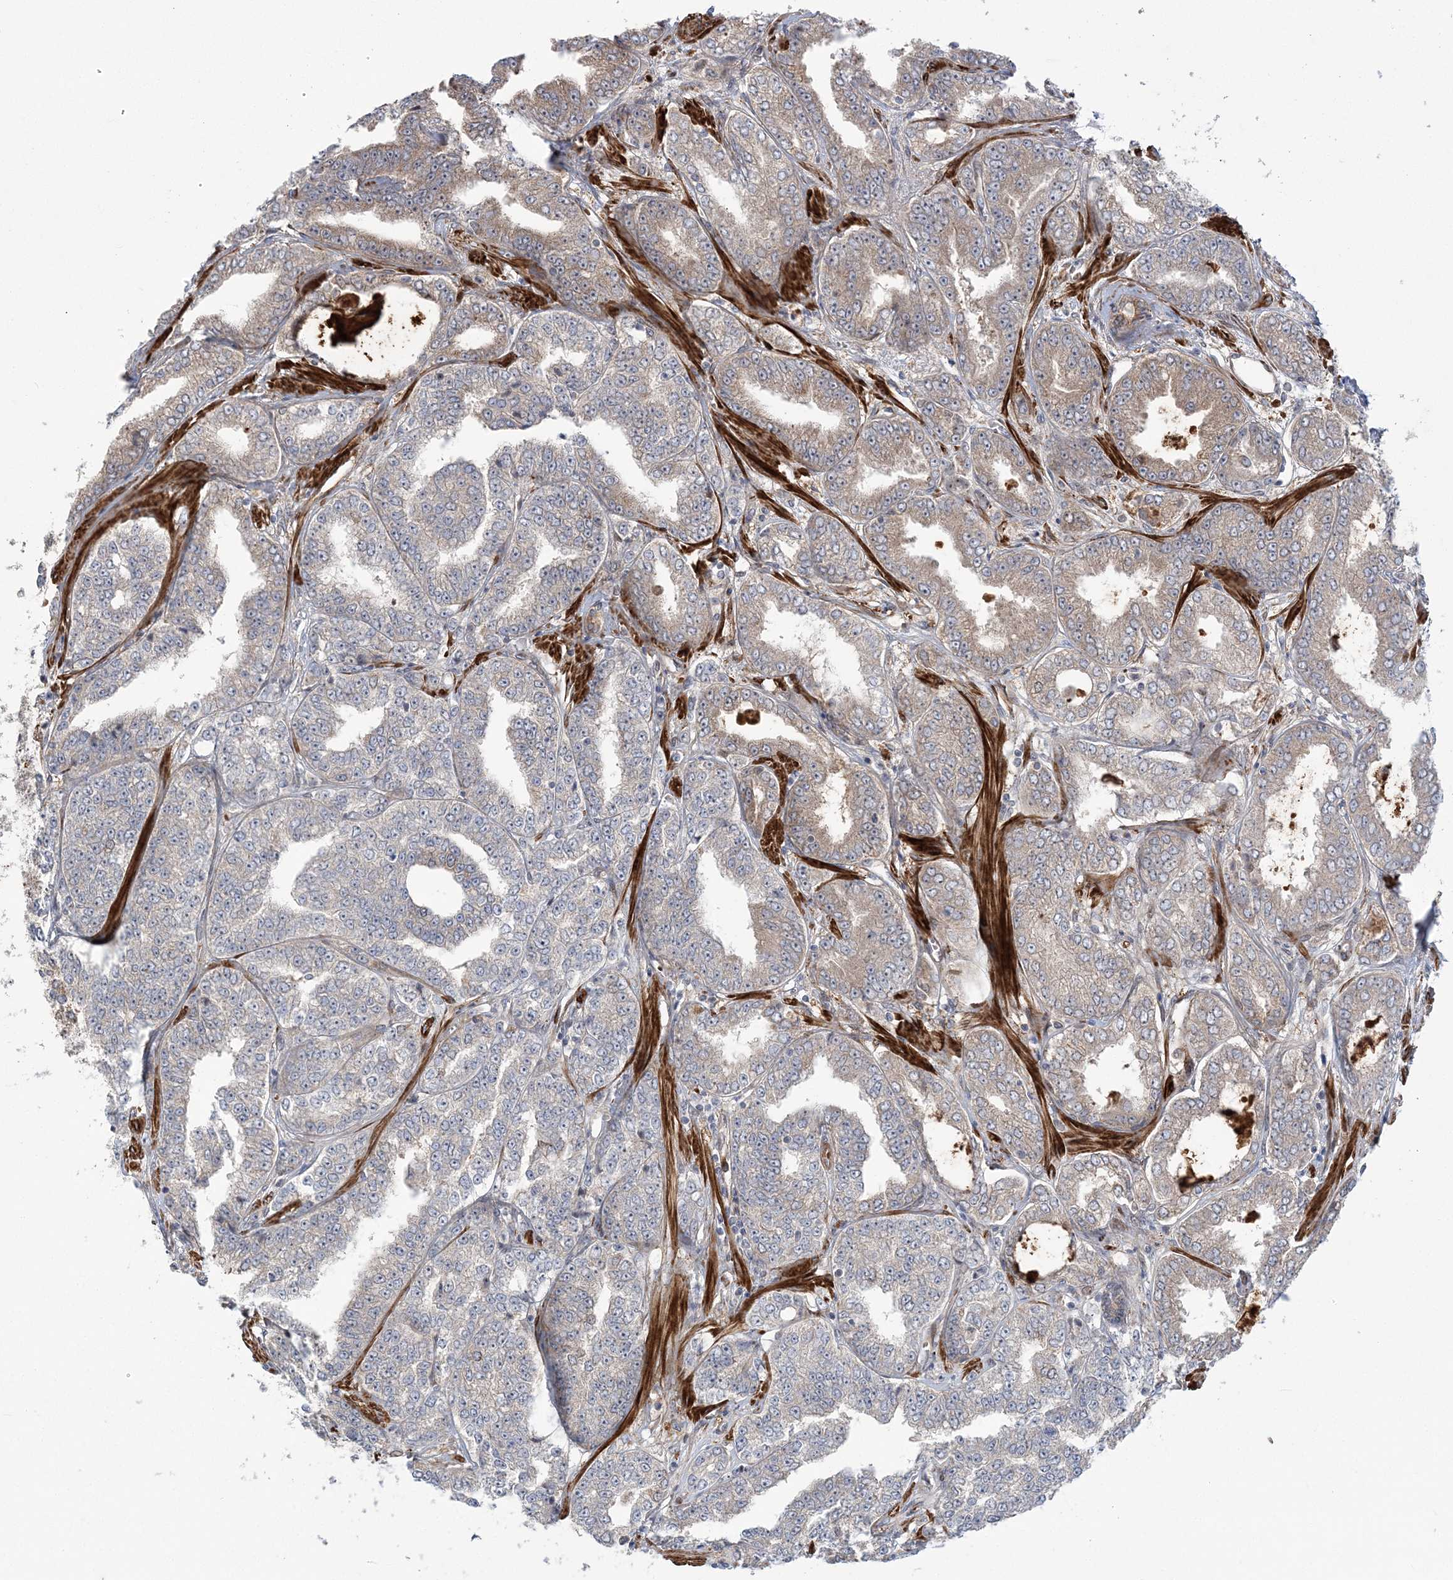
{"staining": {"intensity": "weak", "quantity": "25%-75%", "location": "cytoplasmic/membranous"}, "tissue": "prostate cancer", "cell_type": "Tumor cells", "image_type": "cancer", "snomed": [{"axis": "morphology", "description": "Adenocarcinoma, High grade"}, {"axis": "topography", "description": "Prostate"}], "caption": "Protein staining reveals weak cytoplasmic/membranous expression in about 25%-75% of tumor cells in prostate cancer (adenocarcinoma (high-grade)). Nuclei are stained in blue.", "gene": "NUDT9", "patient": {"sex": "male", "age": 71}}